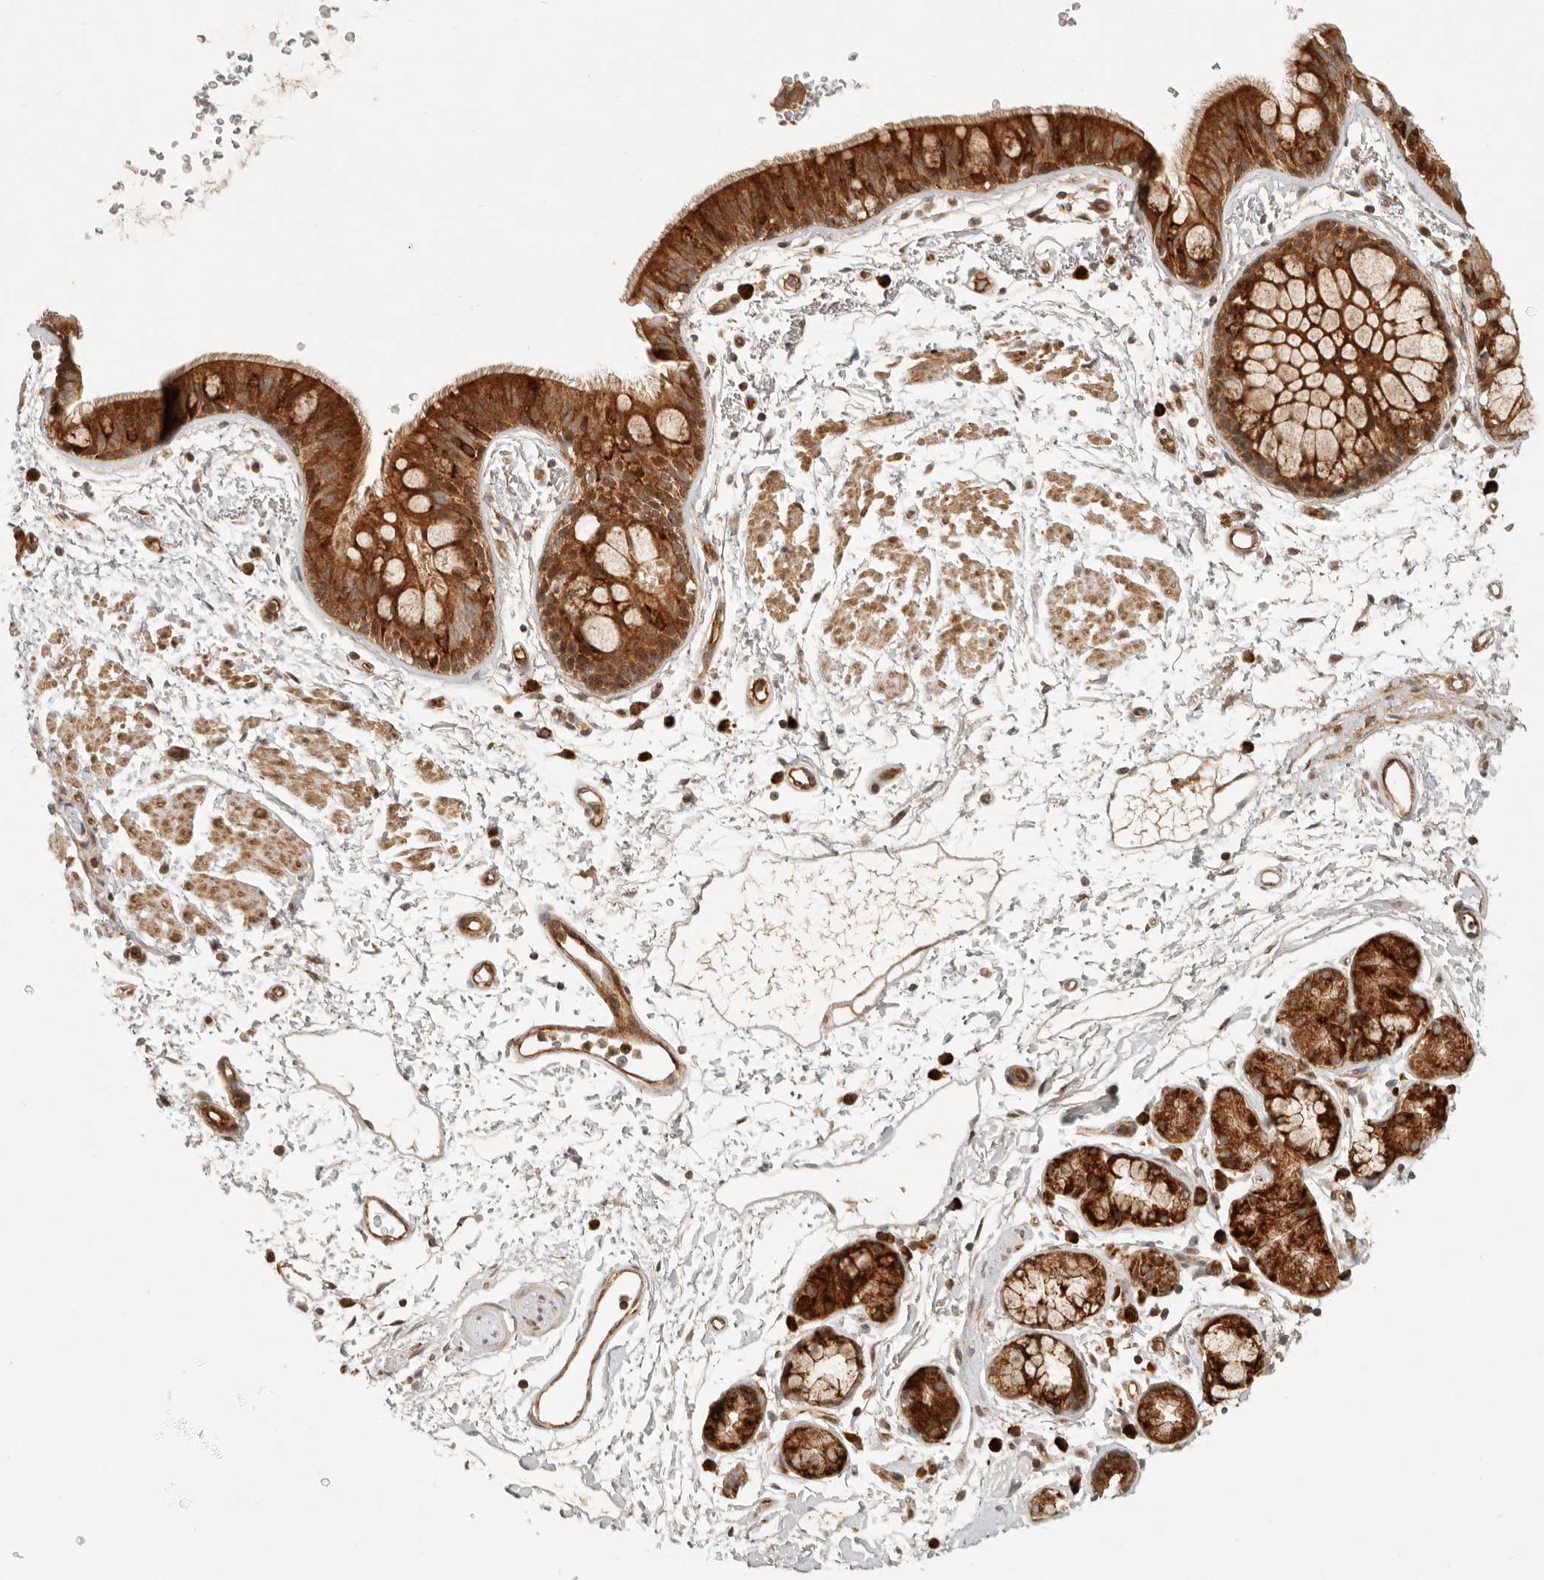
{"staining": {"intensity": "strong", "quantity": "25%-75%", "location": "cytoplasmic/membranous"}, "tissue": "bronchus", "cell_type": "Respiratory epithelial cells", "image_type": "normal", "snomed": [{"axis": "morphology", "description": "Normal tissue, NOS"}, {"axis": "topography", "description": "Lymph node"}, {"axis": "topography", "description": "Bronchus"}], "caption": "The photomicrograph shows immunohistochemical staining of normal bronchus. There is strong cytoplasmic/membranous staining is identified in about 25%-75% of respiratory epithelial cells.", "gene": "KLHL38", "patient": {"sex": "female", "age": 70}}